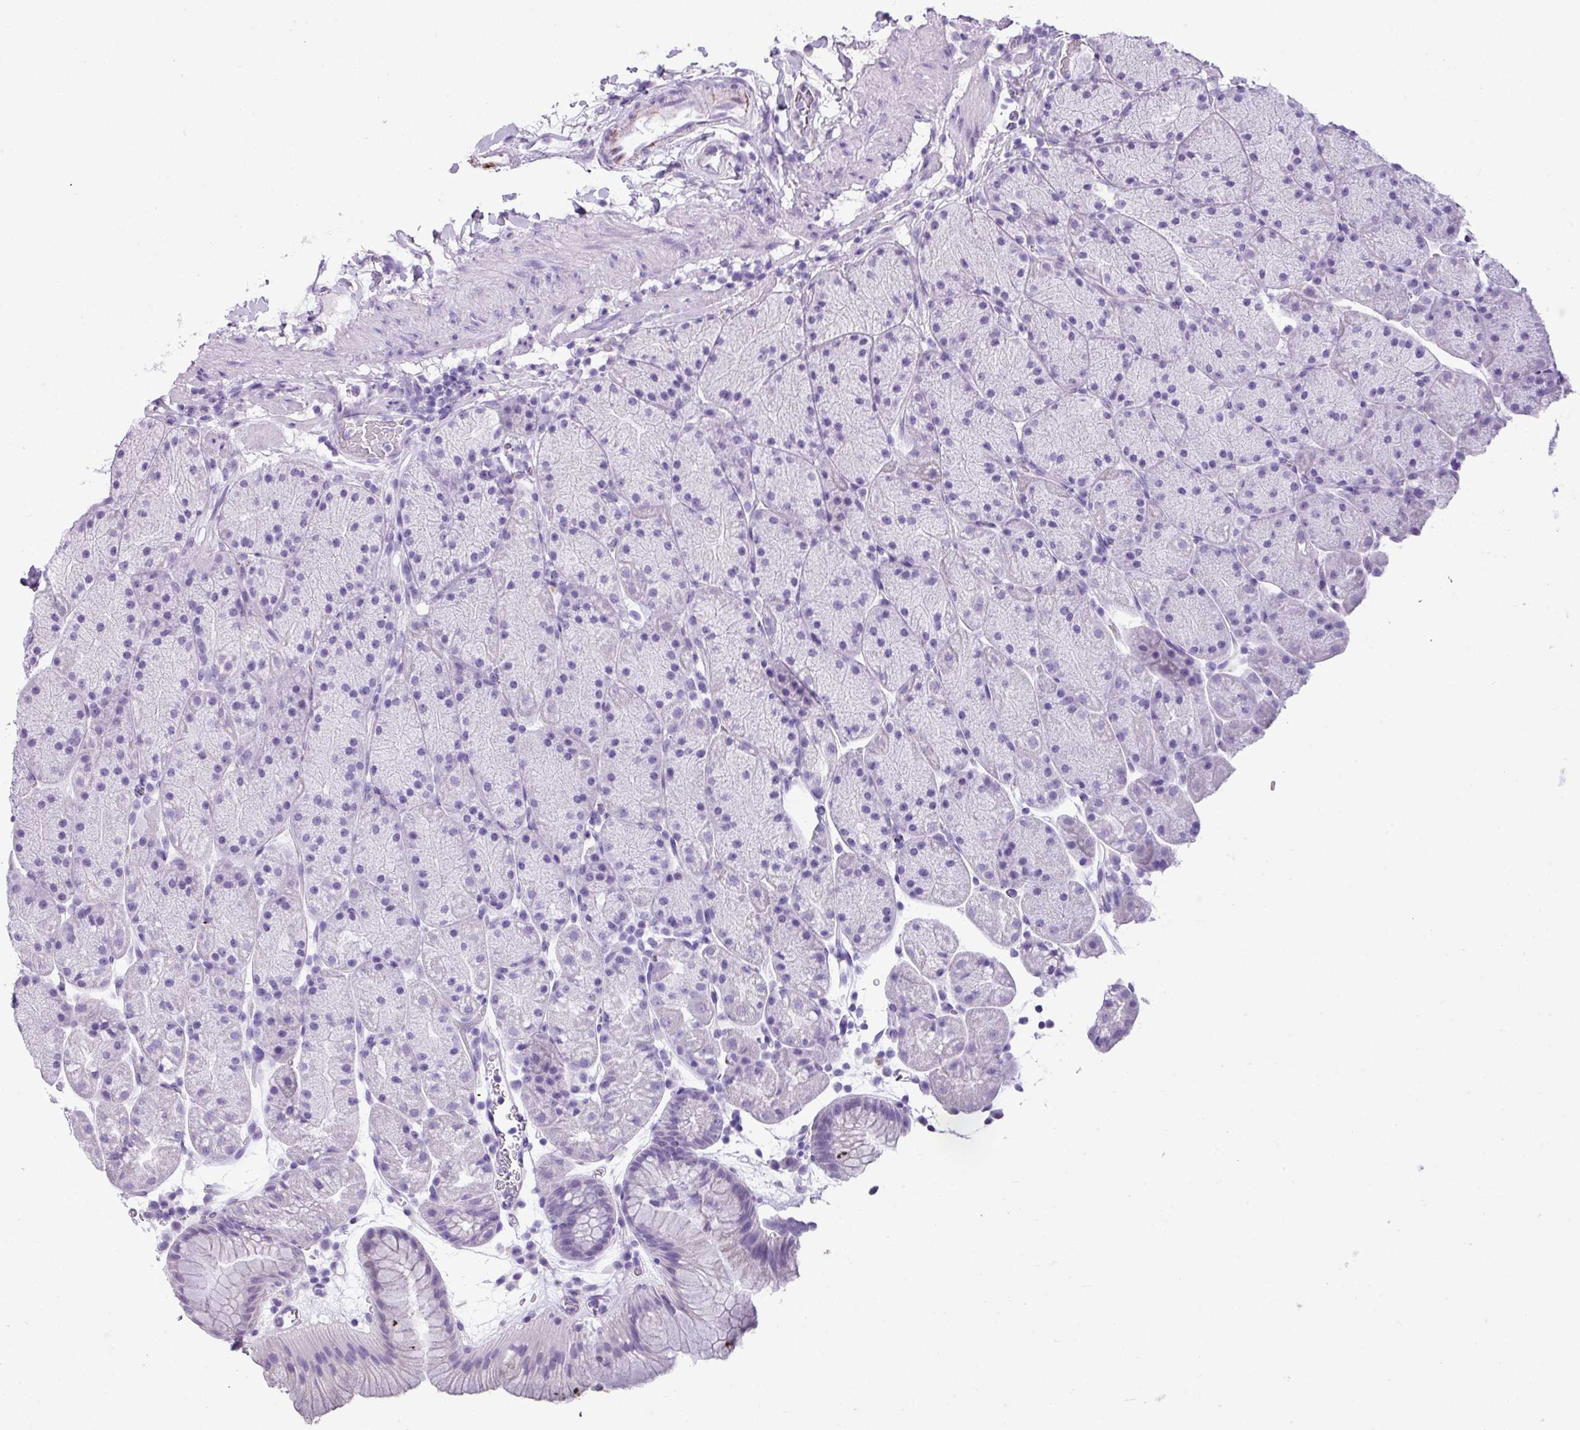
{"staining": {"intensity": "negative", "quantity": "none", "location": "none"}, "tissue": "stomach", "cell_type": "Glandular cells", "image_type": "normal", "snomed": [{"axis": "morphology", "description": "Normal tissue, NOS"}, {"axis": "topography", "description": "Stomach, upper"}, {"axis": "topography", "description": "Stomach, lower"}], "caption": "The immunohistochemistry (IHC) image has no significant positivity in glandular cells of stomach.", "gene": "ZNF568", "patient": {"sex": "male", "age": 67}}